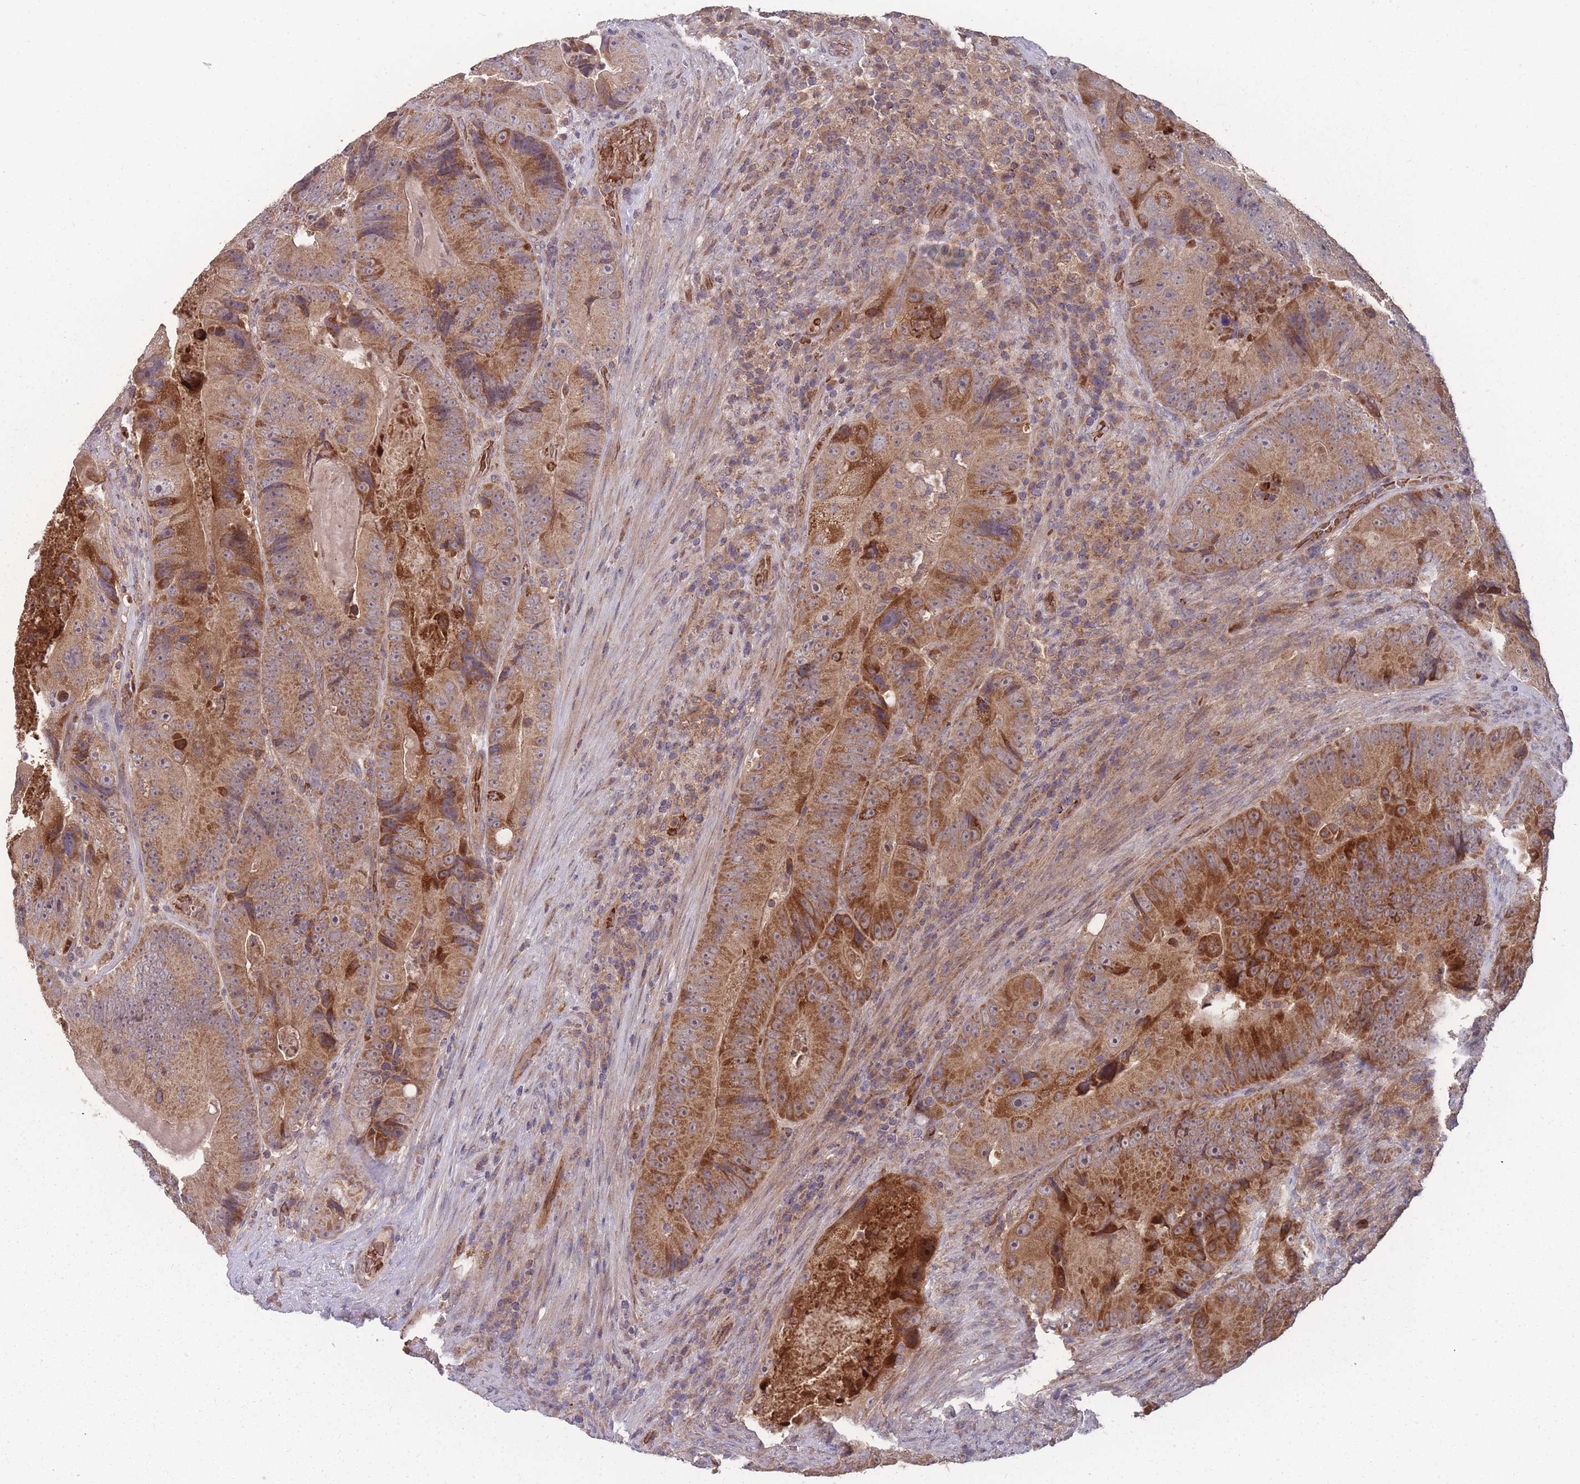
{"staining": {"intensity": "moderate", "quantity": ">75%", "location": "cytoplasmic/membranous"}, "tissue": "colorectal cancer", "cell_type": "Tumor cells", "image_type": "cancer", "snomed": [{"axis": "morphology", "description": "Adenocarcinoma, NOS"}, {"axis": "topography", "description": "Colon"}], "caption": "This is an image of IHC staining of colorectal cancer, which shows moderate positivity in the cytoplasmic/membranous of tumor cells.", "gene": "SLC35B4", "patient": {"sex": "female", "age": 86}}